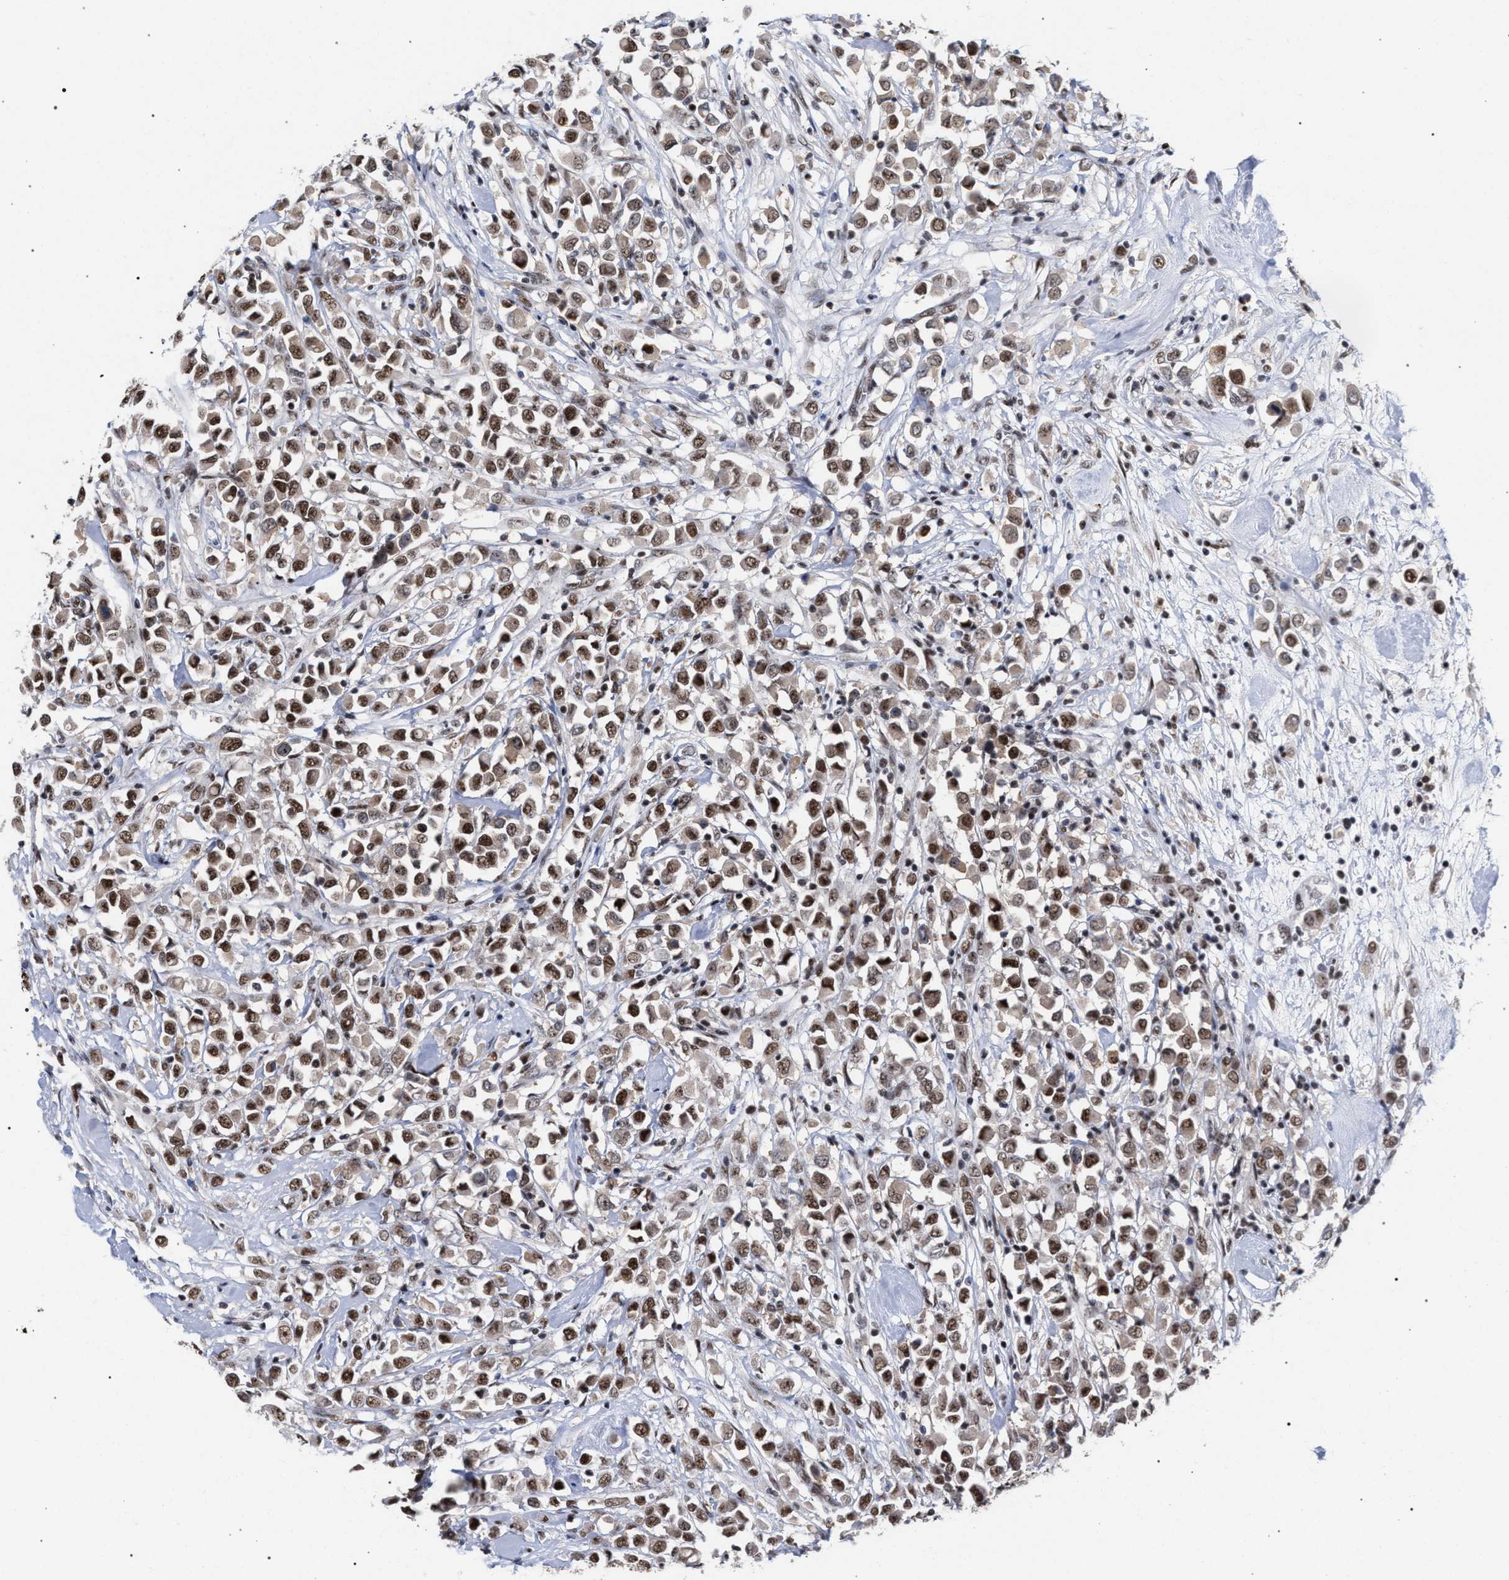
{"staining": {"intensity": "moderate", "quantity": ">75%", "location": "nuclear"}, "tissue": "breast cancer", "cell_type": "Tumor cells", "image_type": "cancer", "snomed": [{"axis": "morphology", "description": "Duct carcinoma"}, {"axis": "topography", "description": "Breast"}], "caption": "This is a histology image of immunohistochemistry (IHC) staining of breast cancer (invasive ductal carcinoma), which shows moderate staining in the nuclear of tumor cells.", "gene": "SCAF4", "patient": {"sex": "female", "age": 61}}